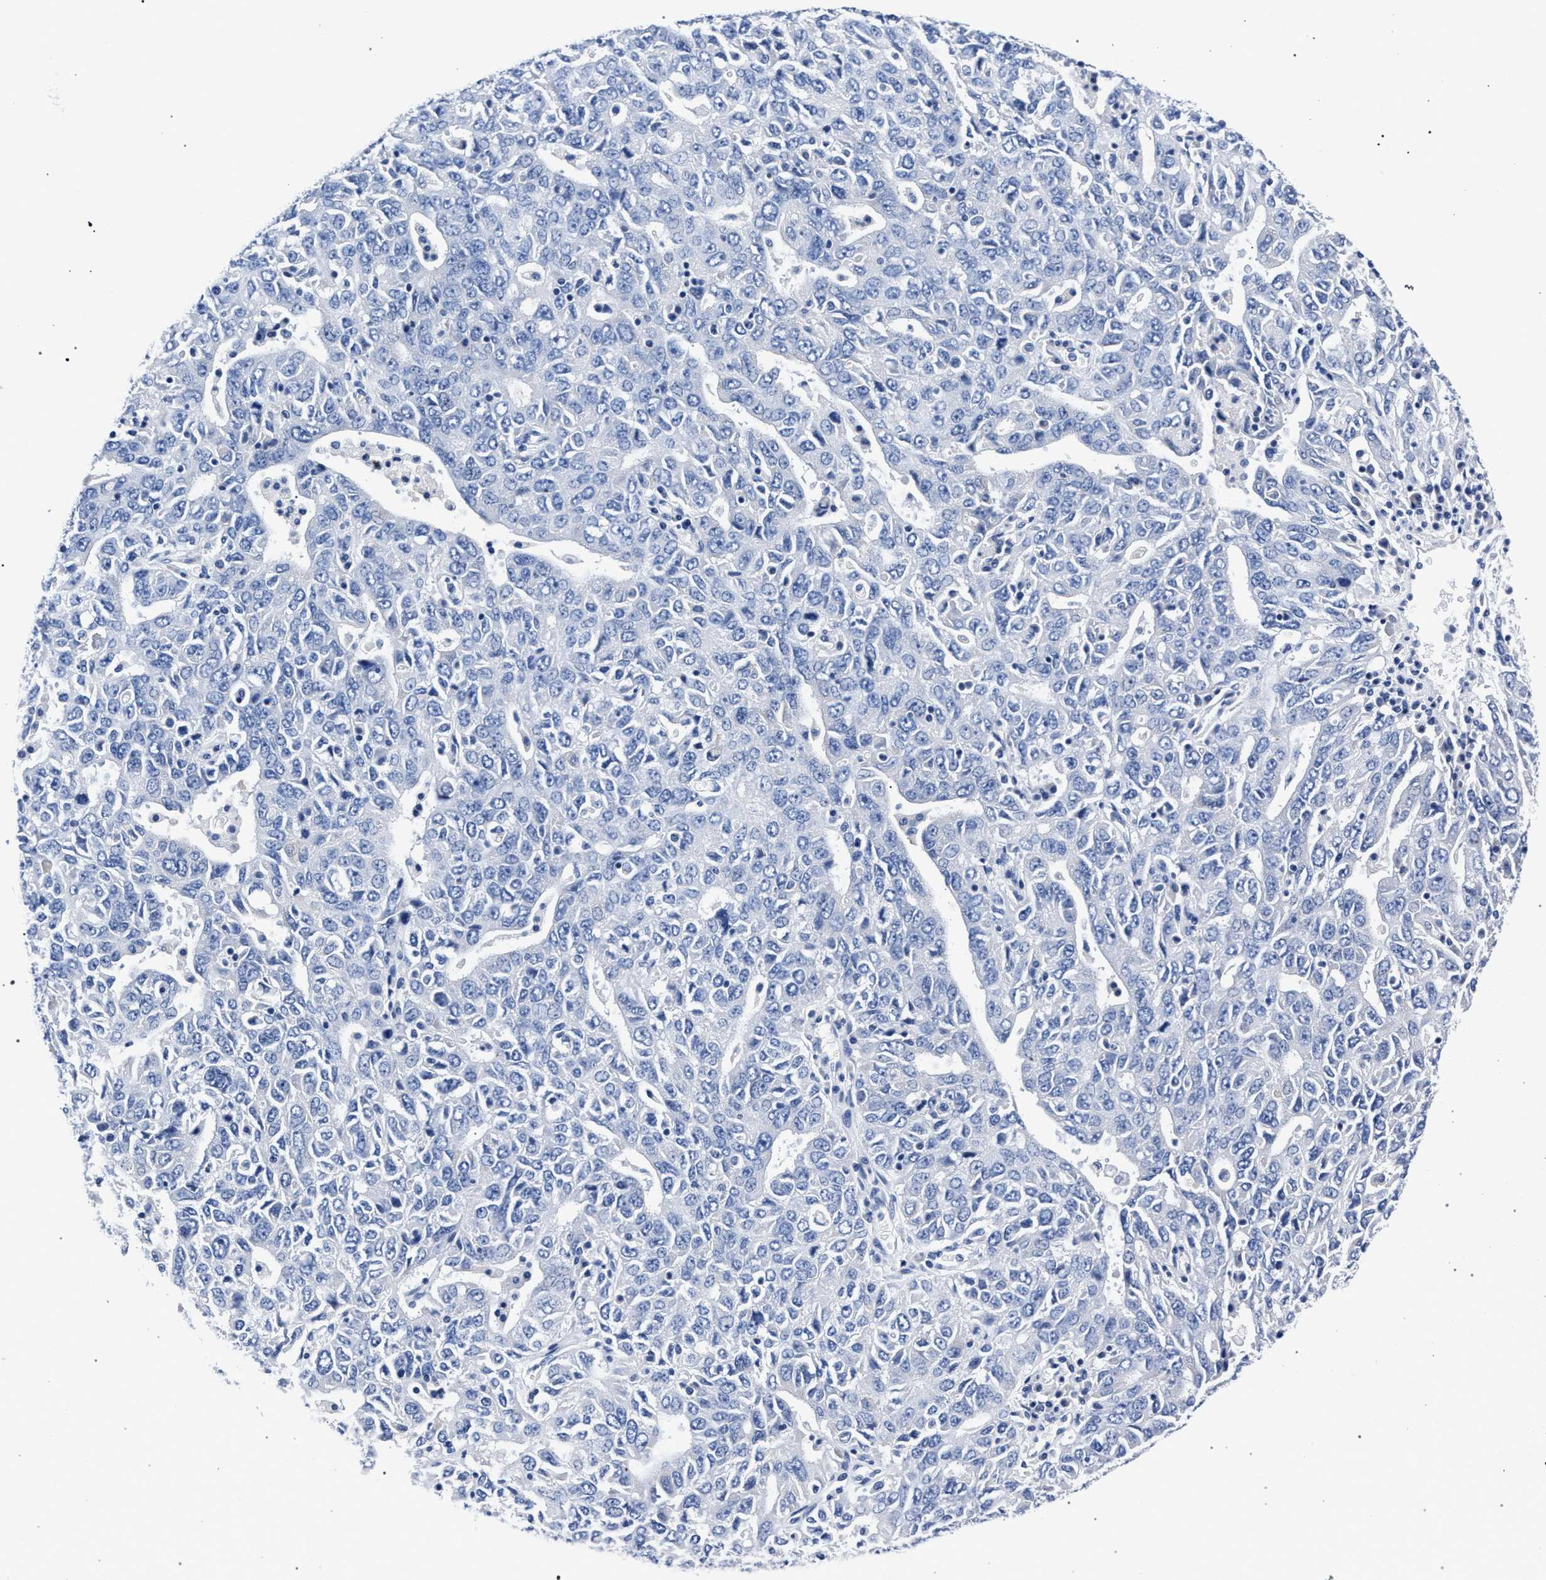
{"staining": {"intensity": "negative", "quantity": "none", "location": "none"}, "tissue": "ovarian cancer", "cell_type": "Tumor cells", "image_type": "cancer", "snomed": [{"axis": "morphology", "description": "Carcinoma, endometroid"}, {"axis": "topography", "description": "Ovary"}], "caption": "Immunohistochemistry image of neoplastic tissue: human ovarian cancer stained with DAB (3,3'-diaminobenzidine) exhibits no significant protein staining in tumor cells.", "gene": "AKAP4", "patient": {"sex": "female", "age": 62}}